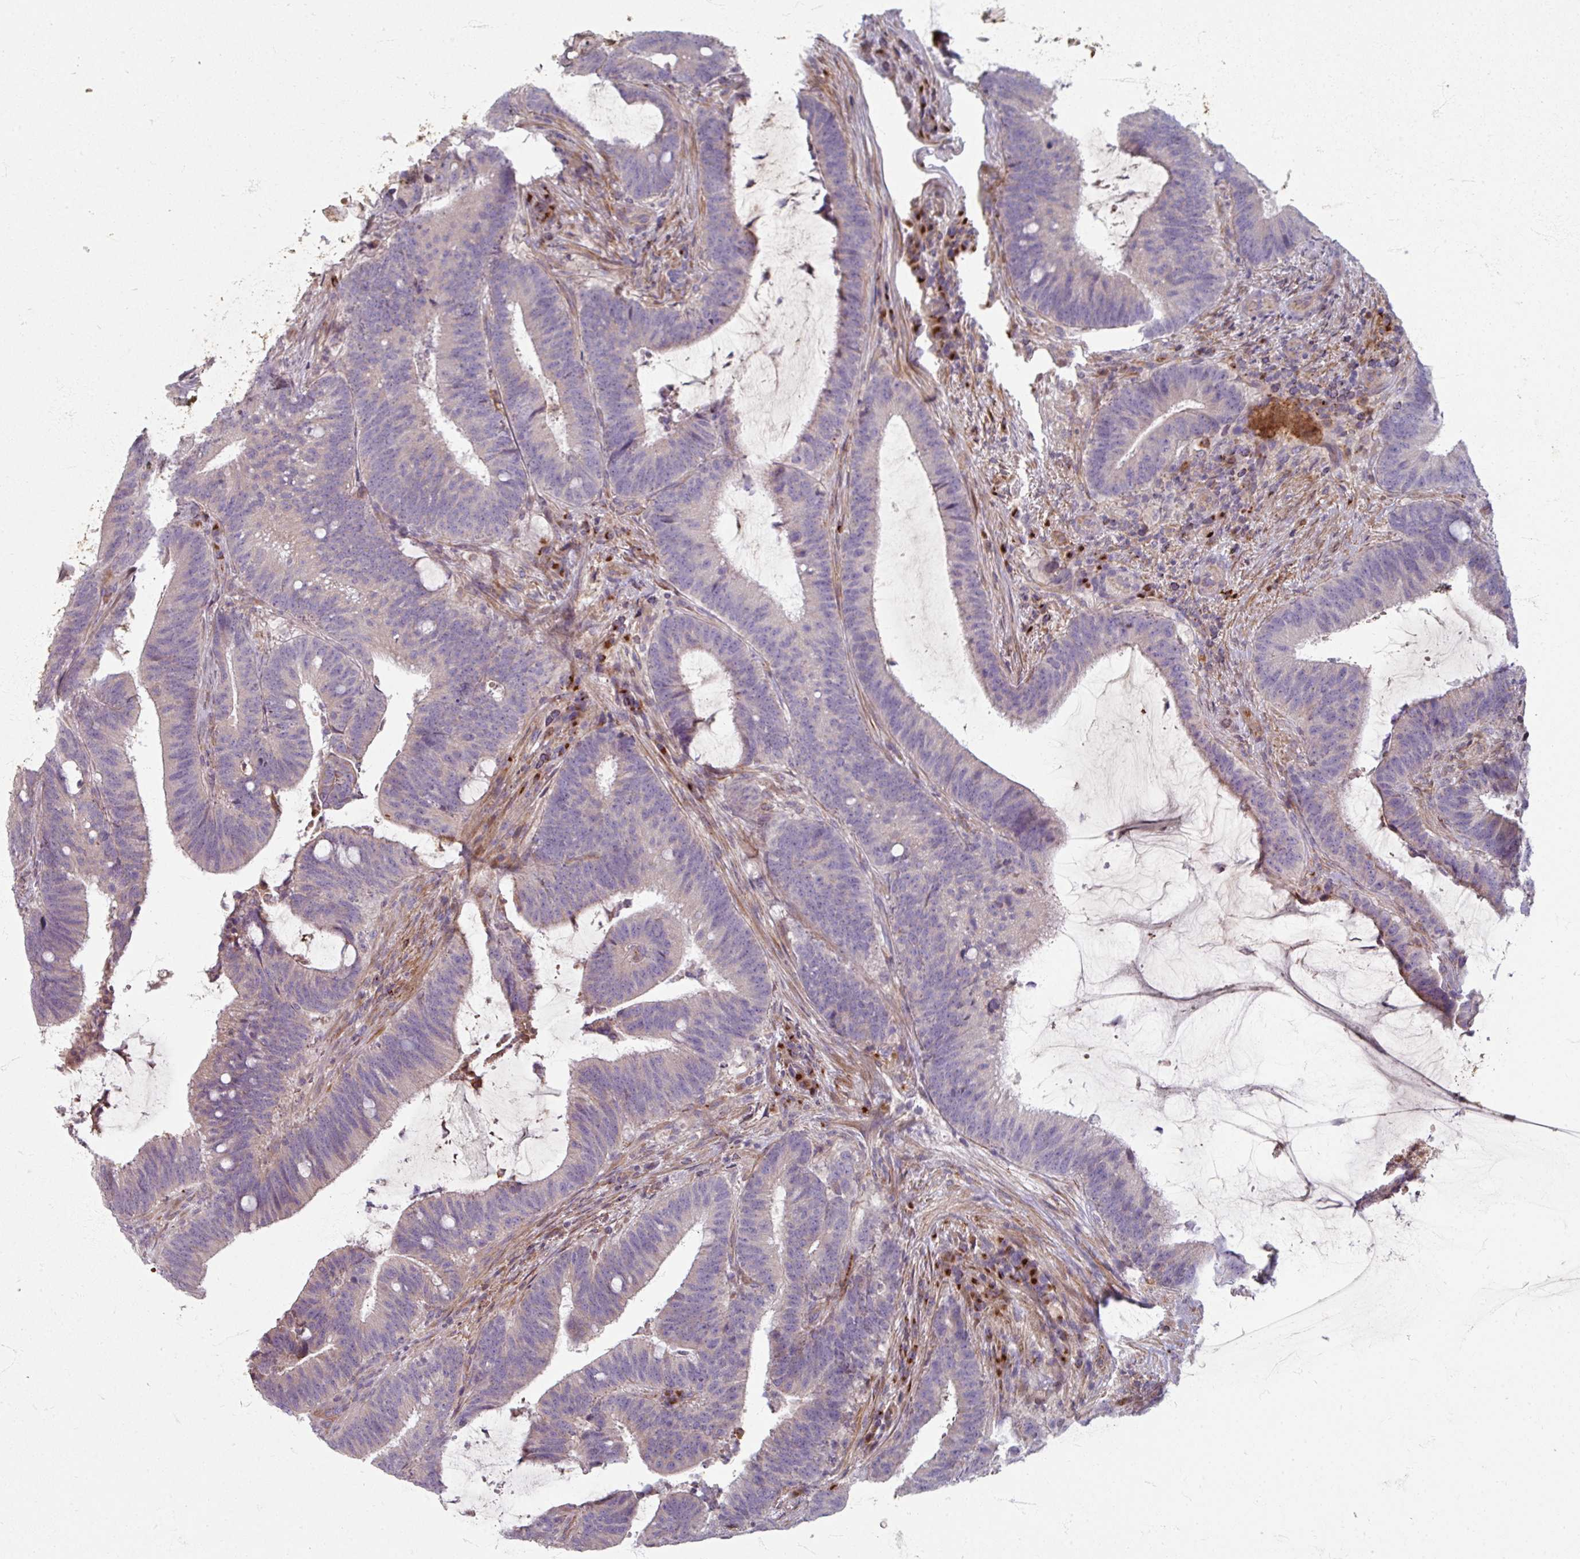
{"staining": {"intensity": "negative", "quantity": "none", "location": "none"}, "tissue": "colorectal cancer", "cell_type": "Tumor cells", "image_type": "cancer", "snomed": [{"axis": "morphology", "description": "Adenocarcinoma, NOS"}, {"axis": "topography", "description": "Colon"}], "caption": "Immunohistochemistry of adenocarcinoma (colorectal) shows no expression in tumor cells. The staining is performed using DAB brown chromogen with nuclei counter-stained in using hematoxylin.", "gene": "GABARAPL1", "patient": {"sex": "female", "age": 43}}